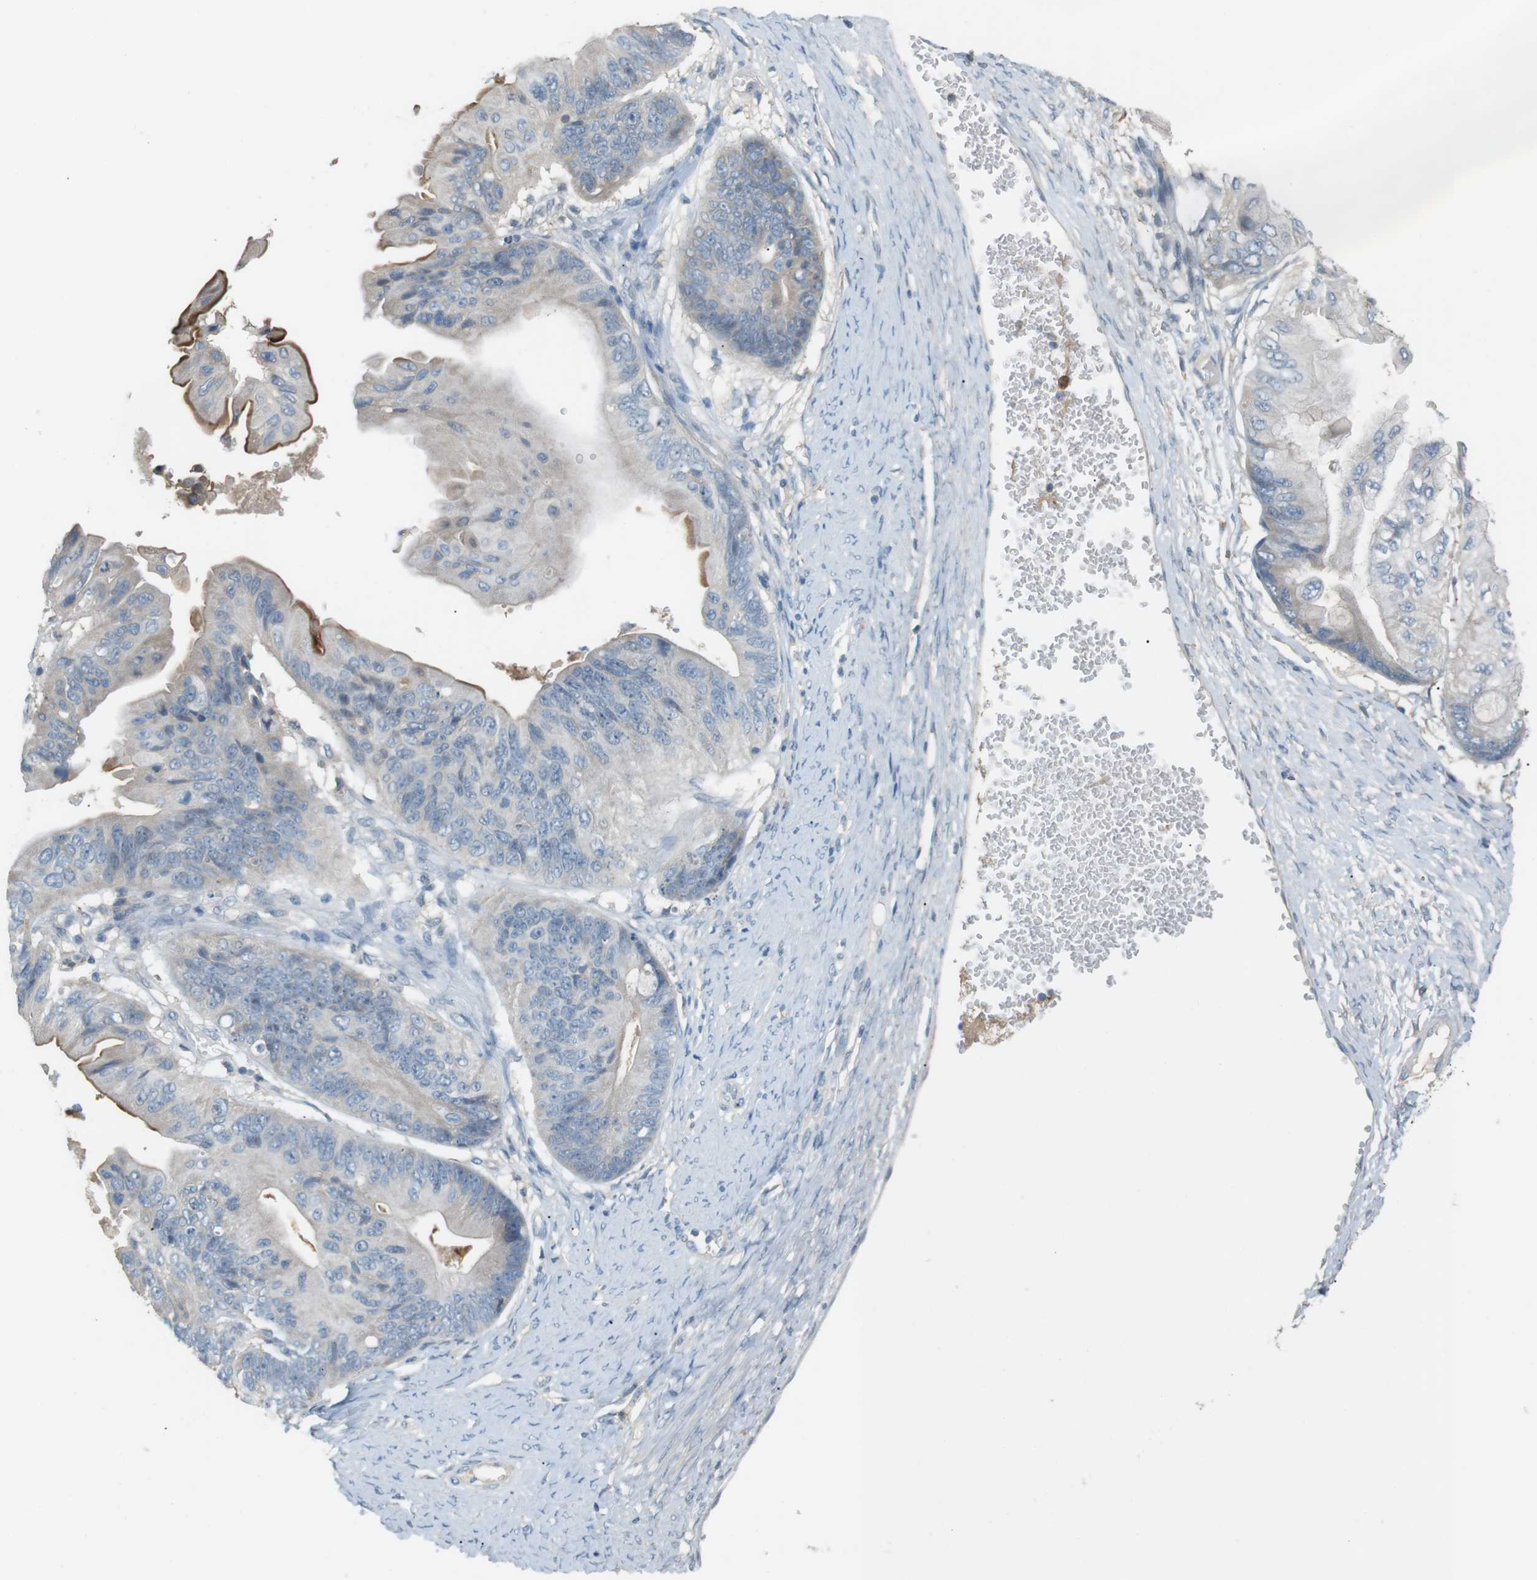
{"staining": {"intensity": "negative", "quantity": "none", "location": "none"}, "tissue": "ovarian cancer", "cell_type": "Tumor cells", "image_type": "cancer", "snomed": [{"axis": "morphology", "description": "Cystadenocarcinoma, mucinous, NOS"}, {"axis": "topography", "description": "Ovary"}], "caption": "DAB (3,3'-diaminobenzidine) immunohistochemical staining of ovarian cancer (mucinous cystadenocarcinoma) shows no significant expression in tumor cells.", "gene": "RTN3", "patient": {"sex": "female", "age": 61}}